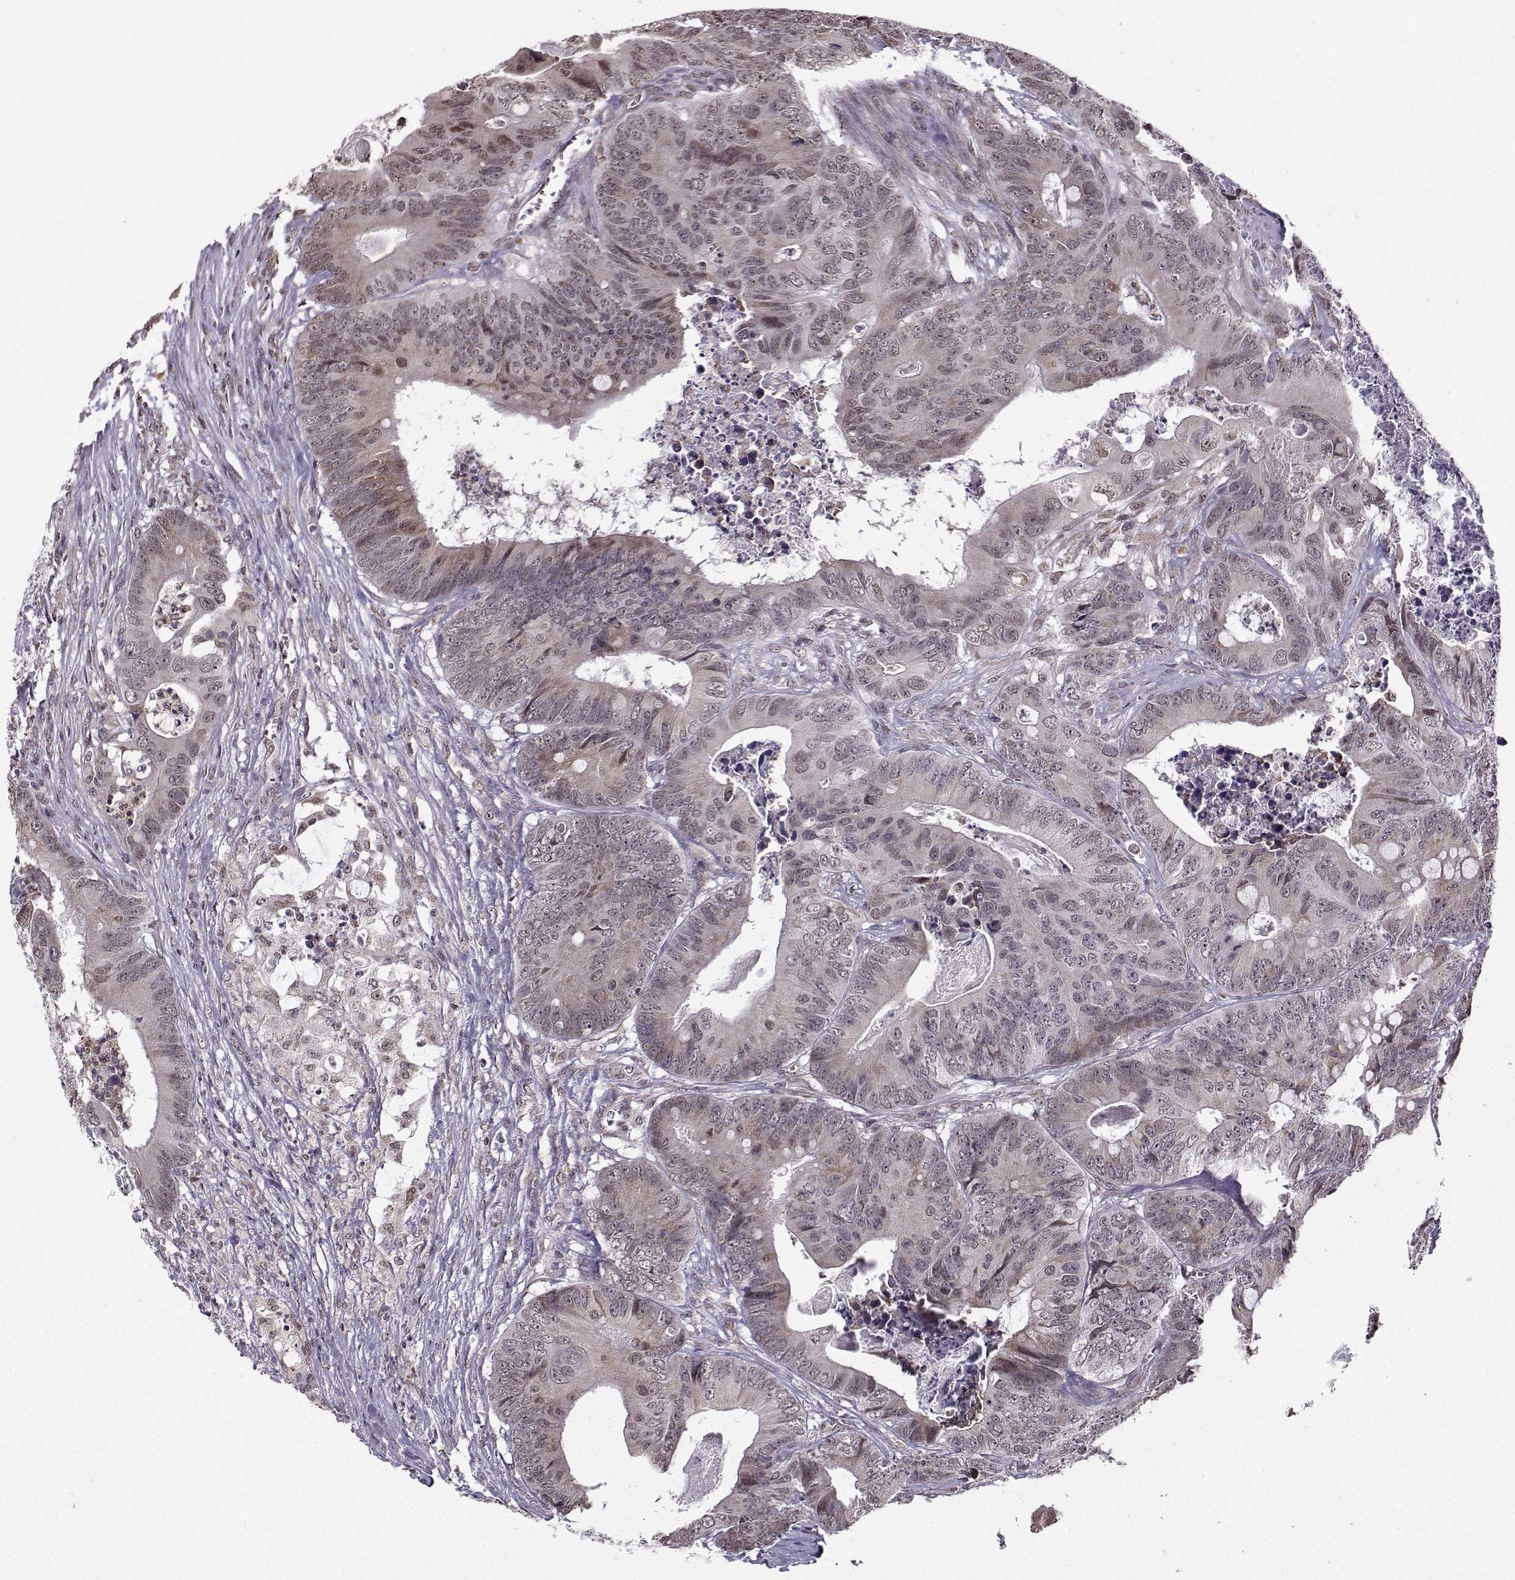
{"staining": {"intensity": "weak", "quantity": "<25%", "location": "nuclear"}, "tissue": "colorectal cancer", "cell_type": "Tumor cells", "image_type": "cancer", "snomed": [{"axis": "morphology", "description": "Adenocarcinoma, NOS"}, {"axis": "topography", "description": "Colon"}], "caption": "IHC of human colorectal cancer demonstrates no staining in tumor cells.", "gene": "EZH1", "patient": {"sex": "male", "age": 84}}